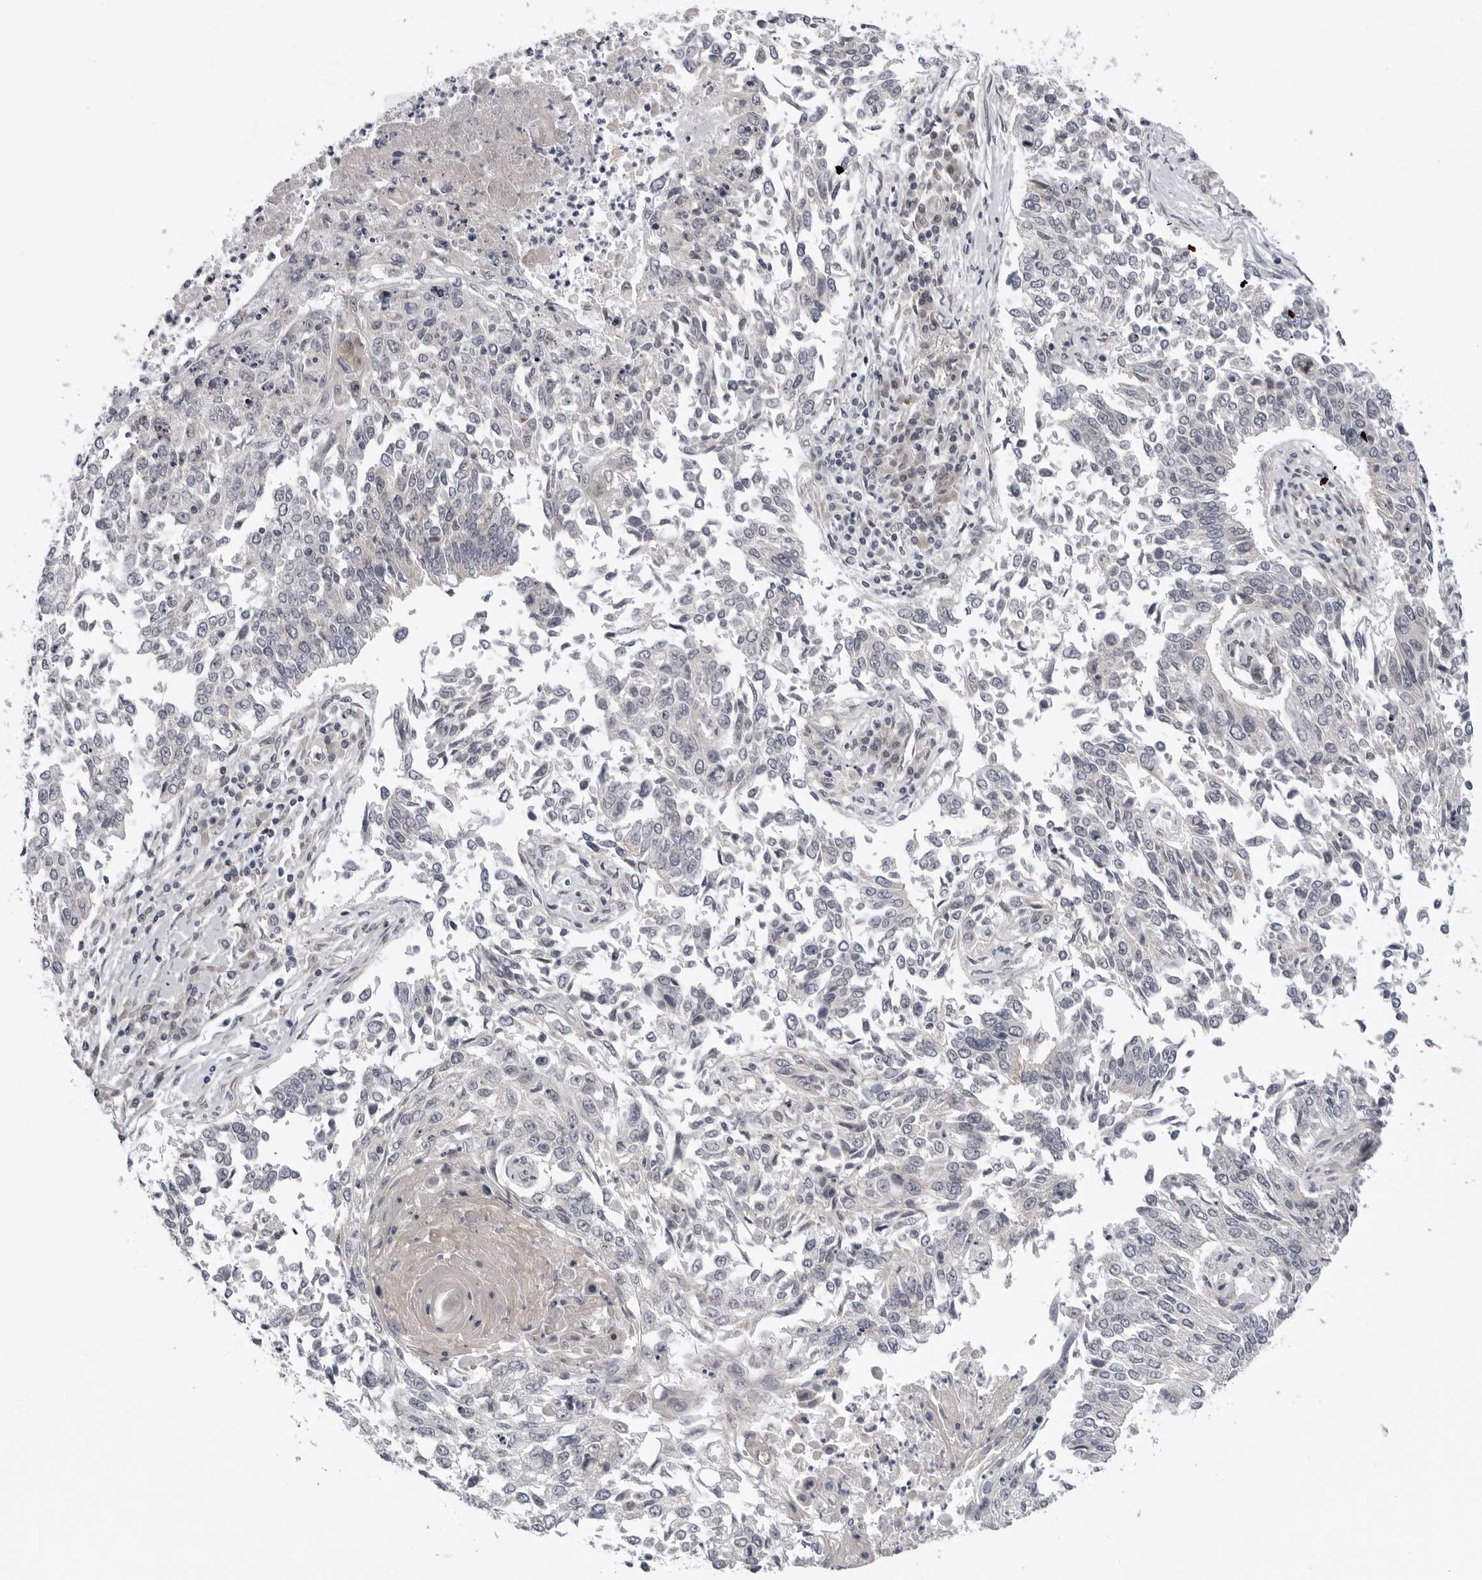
{"staining": {"intensity": "negative", "quantity": "none", "location": "none"}, "tissue": "lung cancer", "cell_type": "Tumor cells", "image_type": "cancer", "snomed": [{"axis": "morphology", "description": "Normal tissue, NOS"}, {"axis": "morphology", "description": "Squamous cell carcinoma, NOS"}, {"axis": "topography", "description": "Cartilage tissue"}, {"axis": "topography", "description": "Bronchus"}, {"axis": "topography", "description": "Lung"}, {"axis": "topography", "description": "Peripheral nerve tissue"}], "caption": "DAB immunohistochemical staining of human lung cancer reveals no significant staining in tumor cells.", "gene": "LRRC45", "patient": {"sex": "female", "age": 49}}